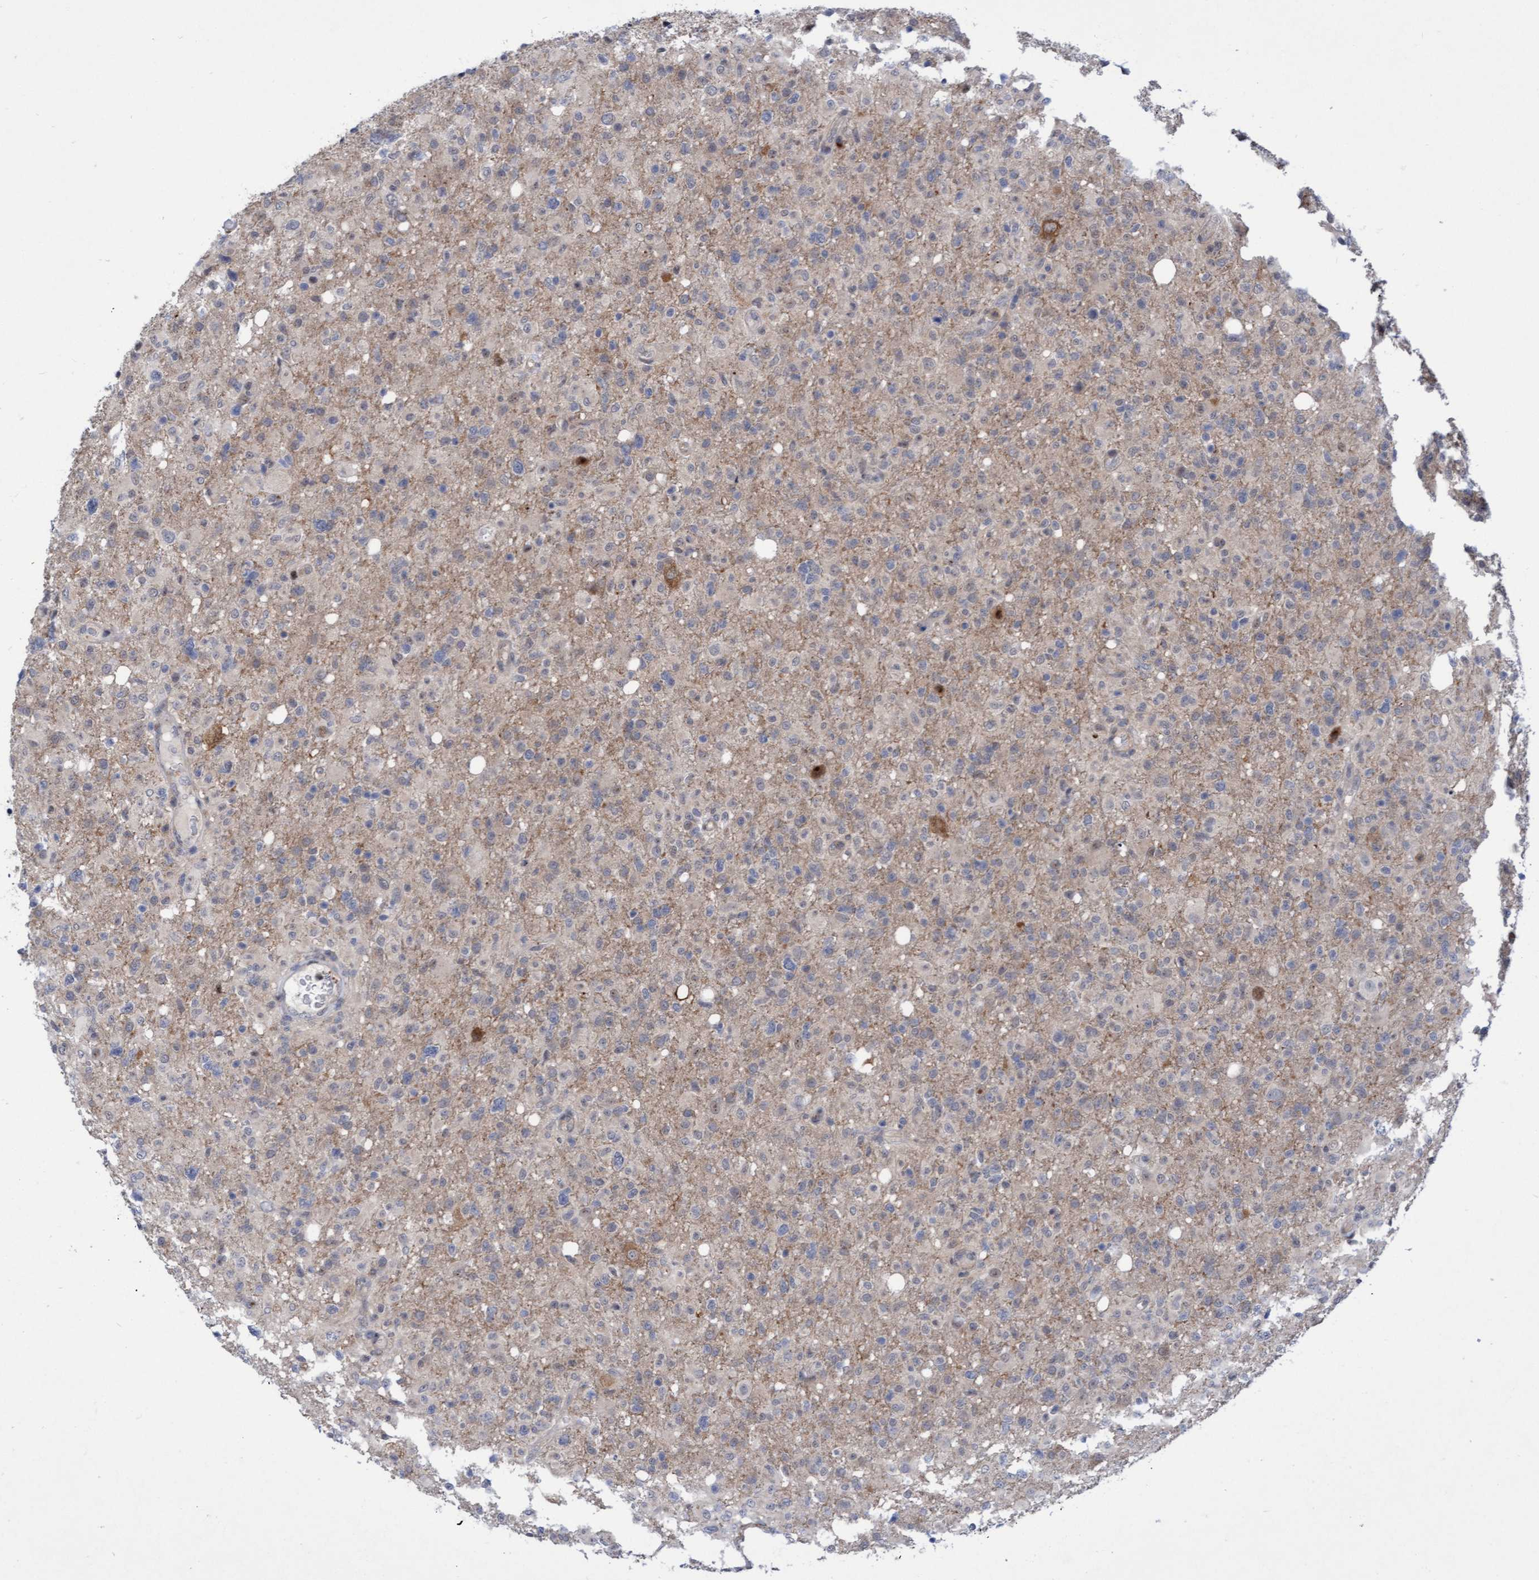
{"staining": {"intensity": "weak", "quantity": "<25%", "location": "cytoplasmic/membranous"}, "tissue": "glioma", "cell_type": "Tumor cells", "image_type": "cancer", "snomed": [{"axis": "morphology", "description": "Glioma, malignant, High grade"}, {"axis": "topography", "description": "Brain"}], "caption": "IHC of human glioma shows no expression in tumor cells. (IHC, brightfield microscopy, high magnification).", "gene": "RAP1GAP2", "patient": {"sex": "female", "age": 57}}